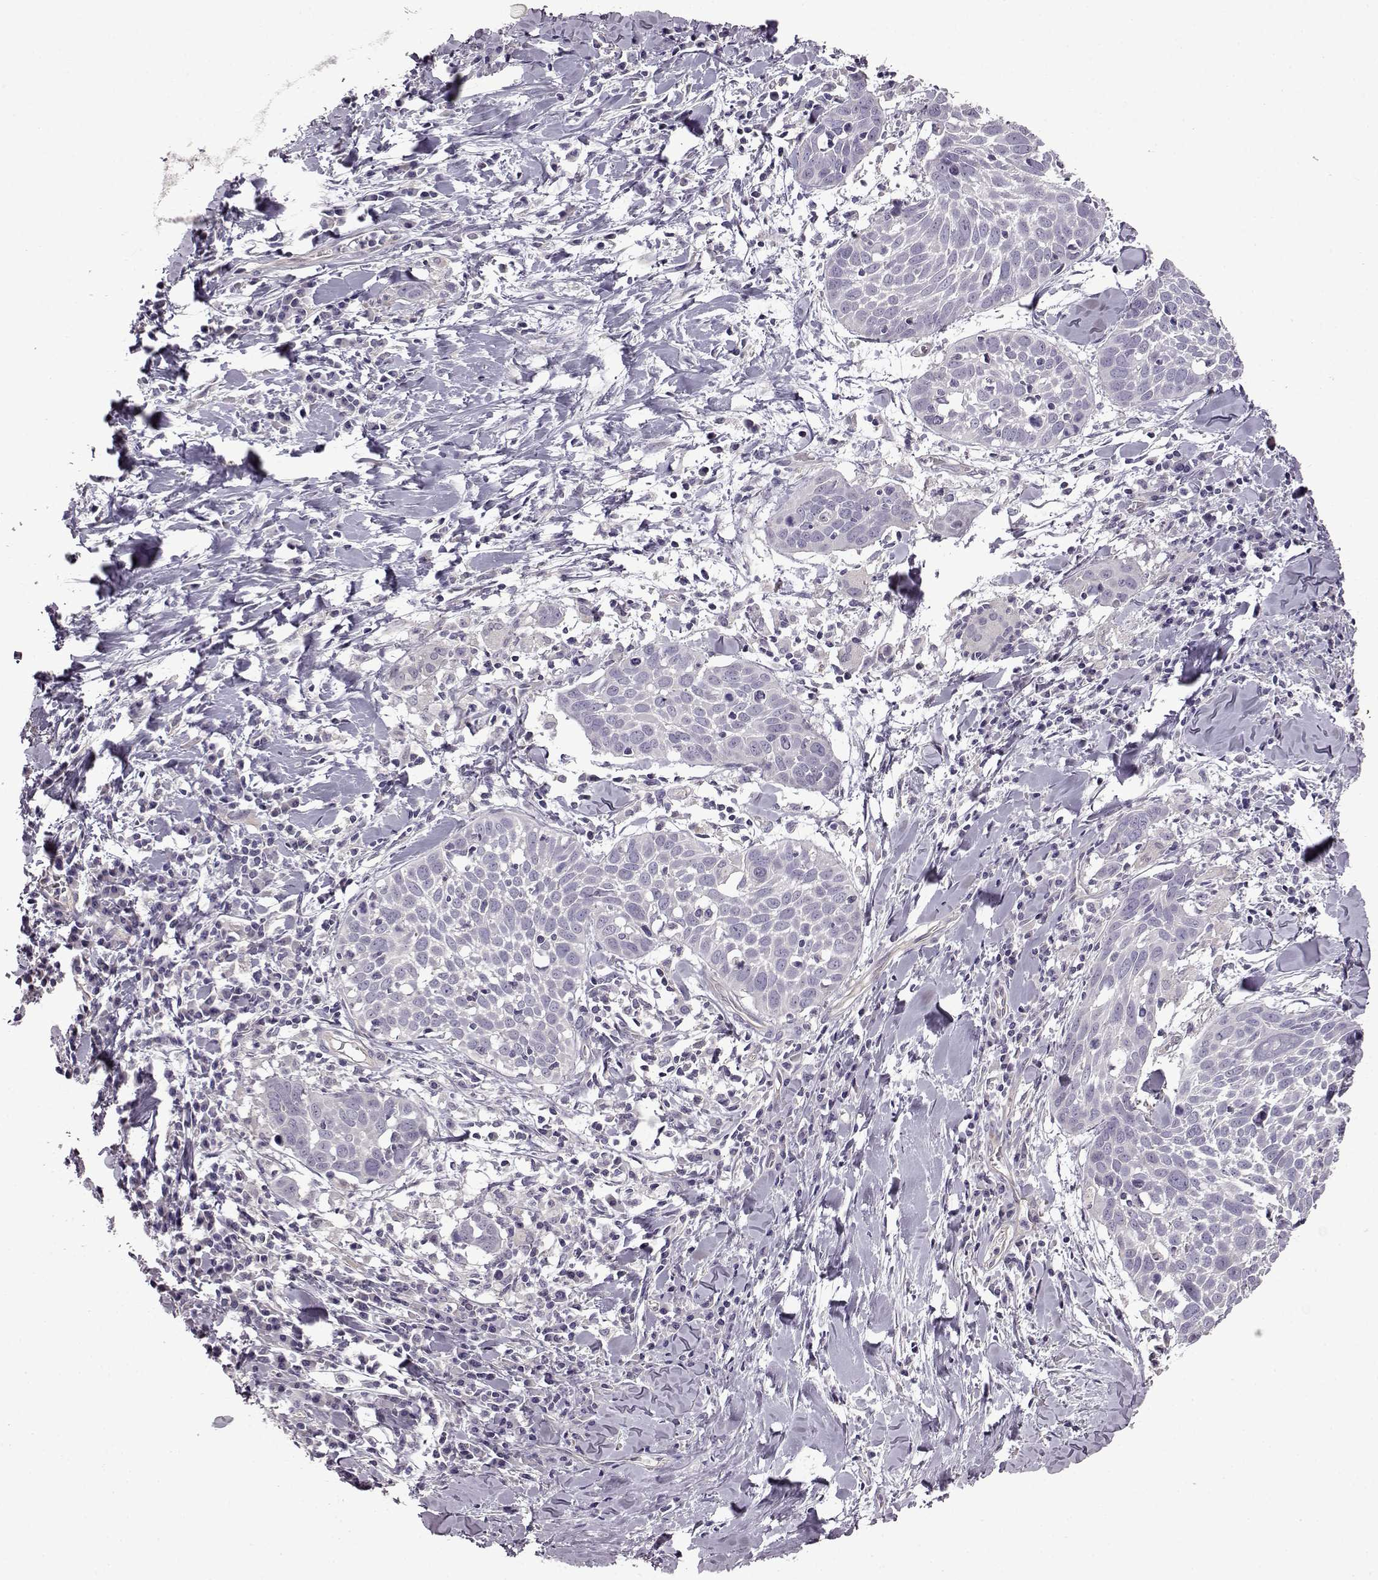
{"staining": {"intensity": "negative", "quantity": "none", "location": "none"}, "tissue": "lung cancer", "cell_type": "Tumor cells", "image_type": "cancer", "snomed": [{"axis": "morphology", "description": "Squamous cell carcinoma, NOS"}, {"axis": "topography", "description": "Lung"}], "caption": "A high-resolution image shows immunohistochemistry staining of lung squamous cell carcinoma, which demonstrates no significant staining in tumor cells.", "gene": "EDDM3B", "patient": {"sex": "male", "age": 57}}